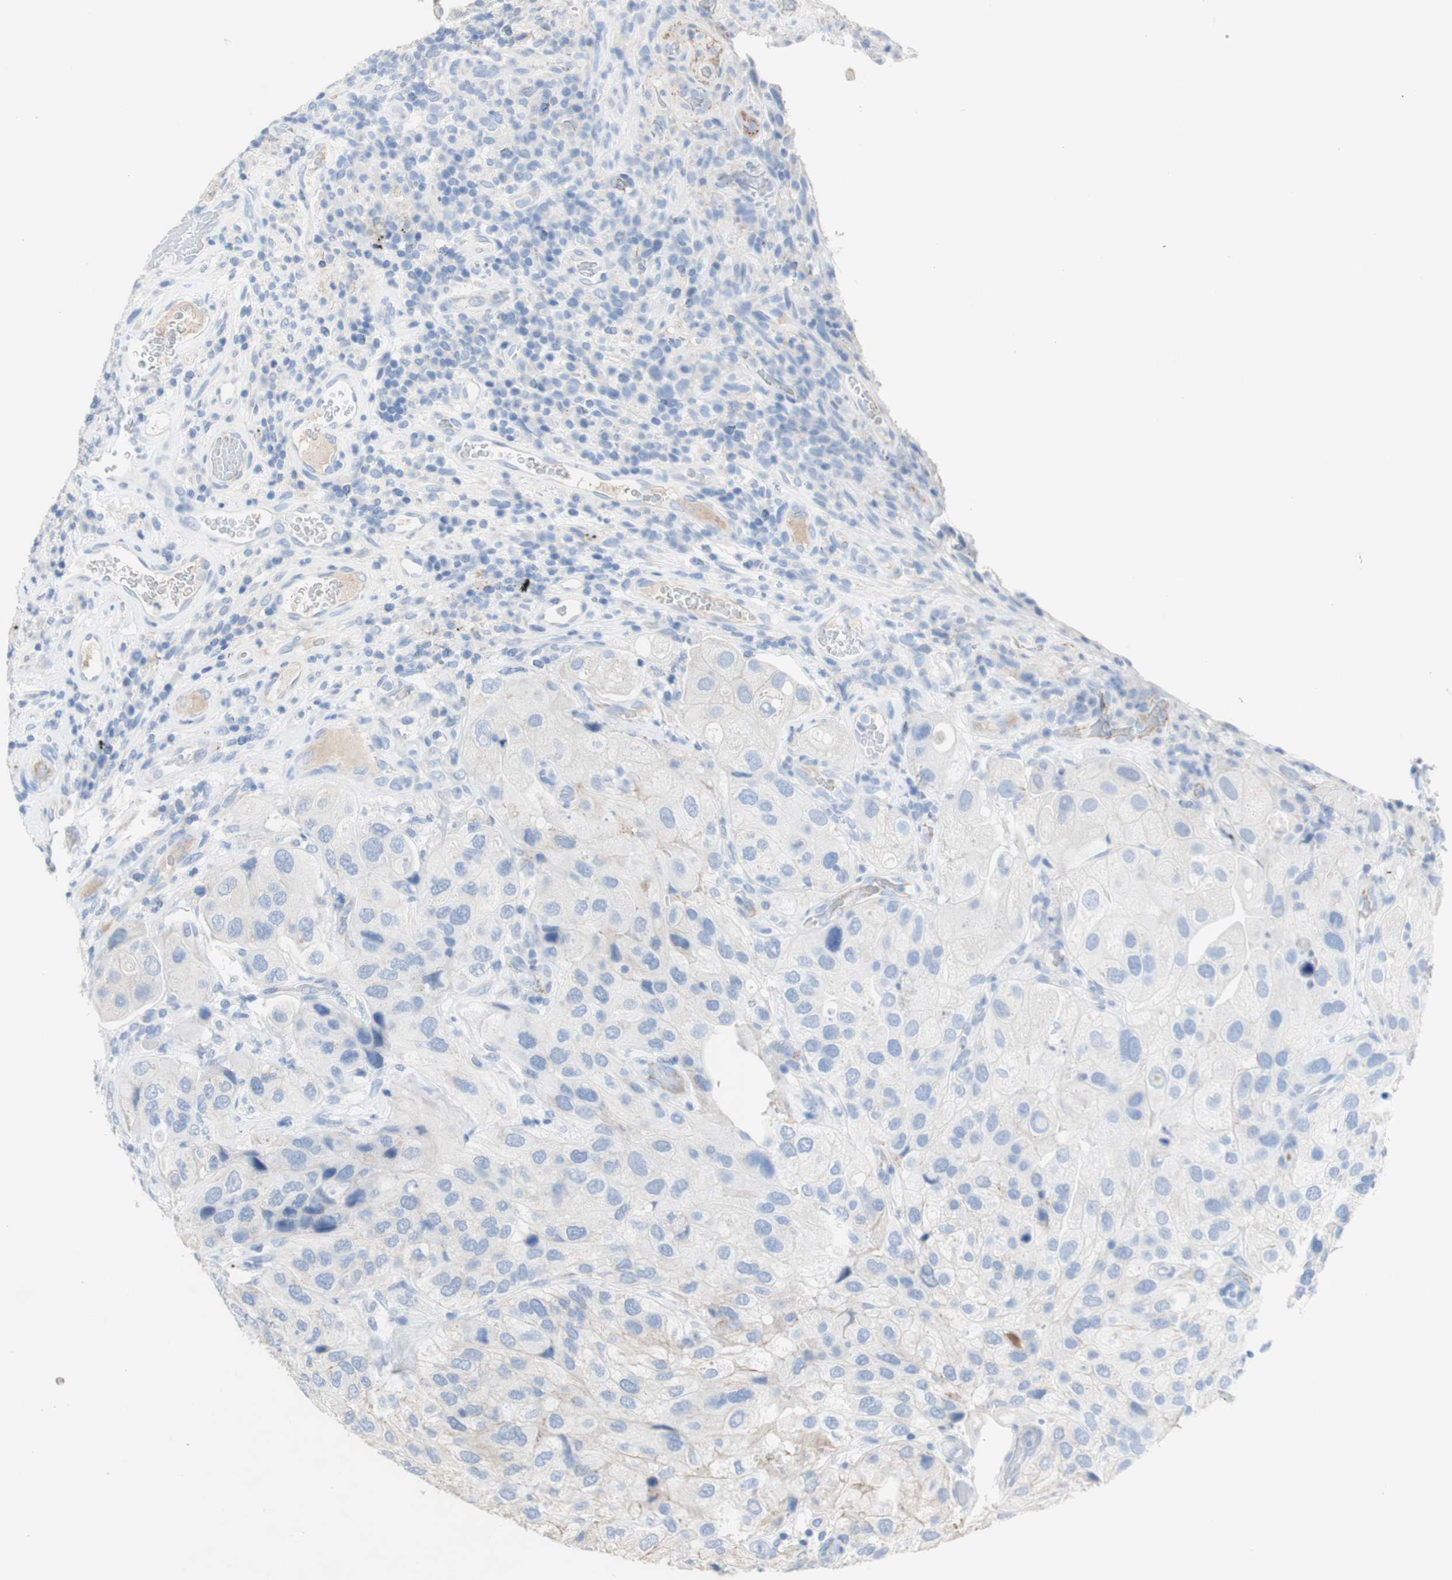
{"staining": {"intensity": "weak", "quantity": "<25%", "location": "cytoplasmic/membranous"}, "tissue": "urothelial cancer", "cell_type": "Tumor cells", "image_type": "cancer", "snomed": [{"axis": "morphology", "description": "Urothelial carcinoma, High grade"}, {"axis": "topography", "description": "Urinary bladder"}], "caption": "Tumor cells are negative for protein expression in human high-grade urothelial carcinoma. The staining is performed using DAB brown chromogen with nuclei counter-stained in using hematoxylin.", "gene": "DSC2", "patient": {"sex": "female", "age": 64}}